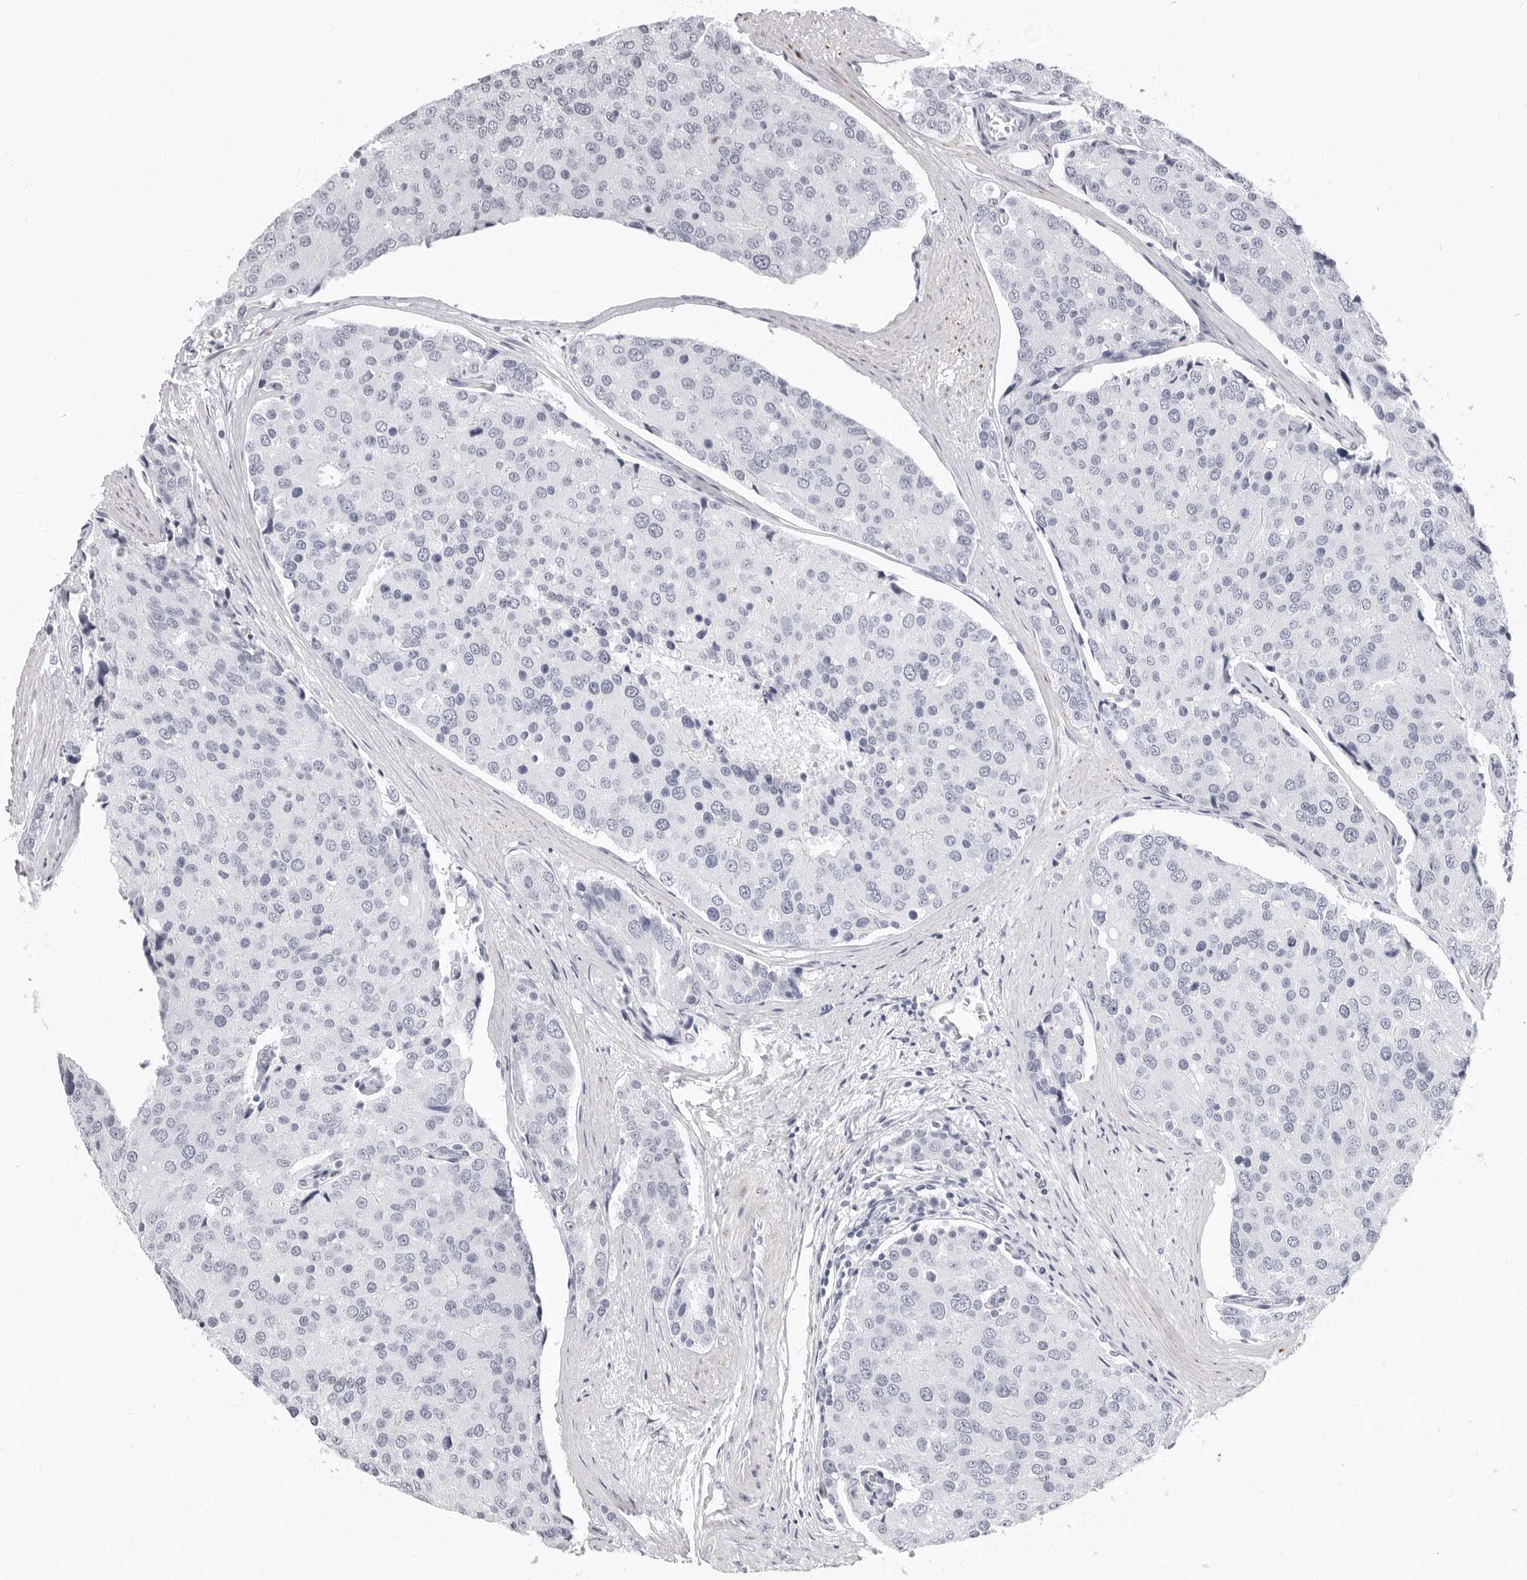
{"staining": {"intensity": "negative", "quantity": "none", "location": "none"}, "tissue": "prostate cancer", "cell_type": "Tumor cells", "image_type": "cancer", "snomed": [{"axis": "morphology", "description": "Adenocarcinoma, High grade"}, {"axis": "topography", "description": "Prostate"}], "caption": "Photomicrograph shows no protein positivity in tumor cells of prostate cancer (high-grade adenocarcinoma) tissue. (Stains: DAB (3,3'-diaminobenzidine) IHC with hematoxylin counter stain, Microscopy: brightfield microscopy at high magnification).", "gene": "ERICH3", "patient": {"sex": "male", "age": 50}}